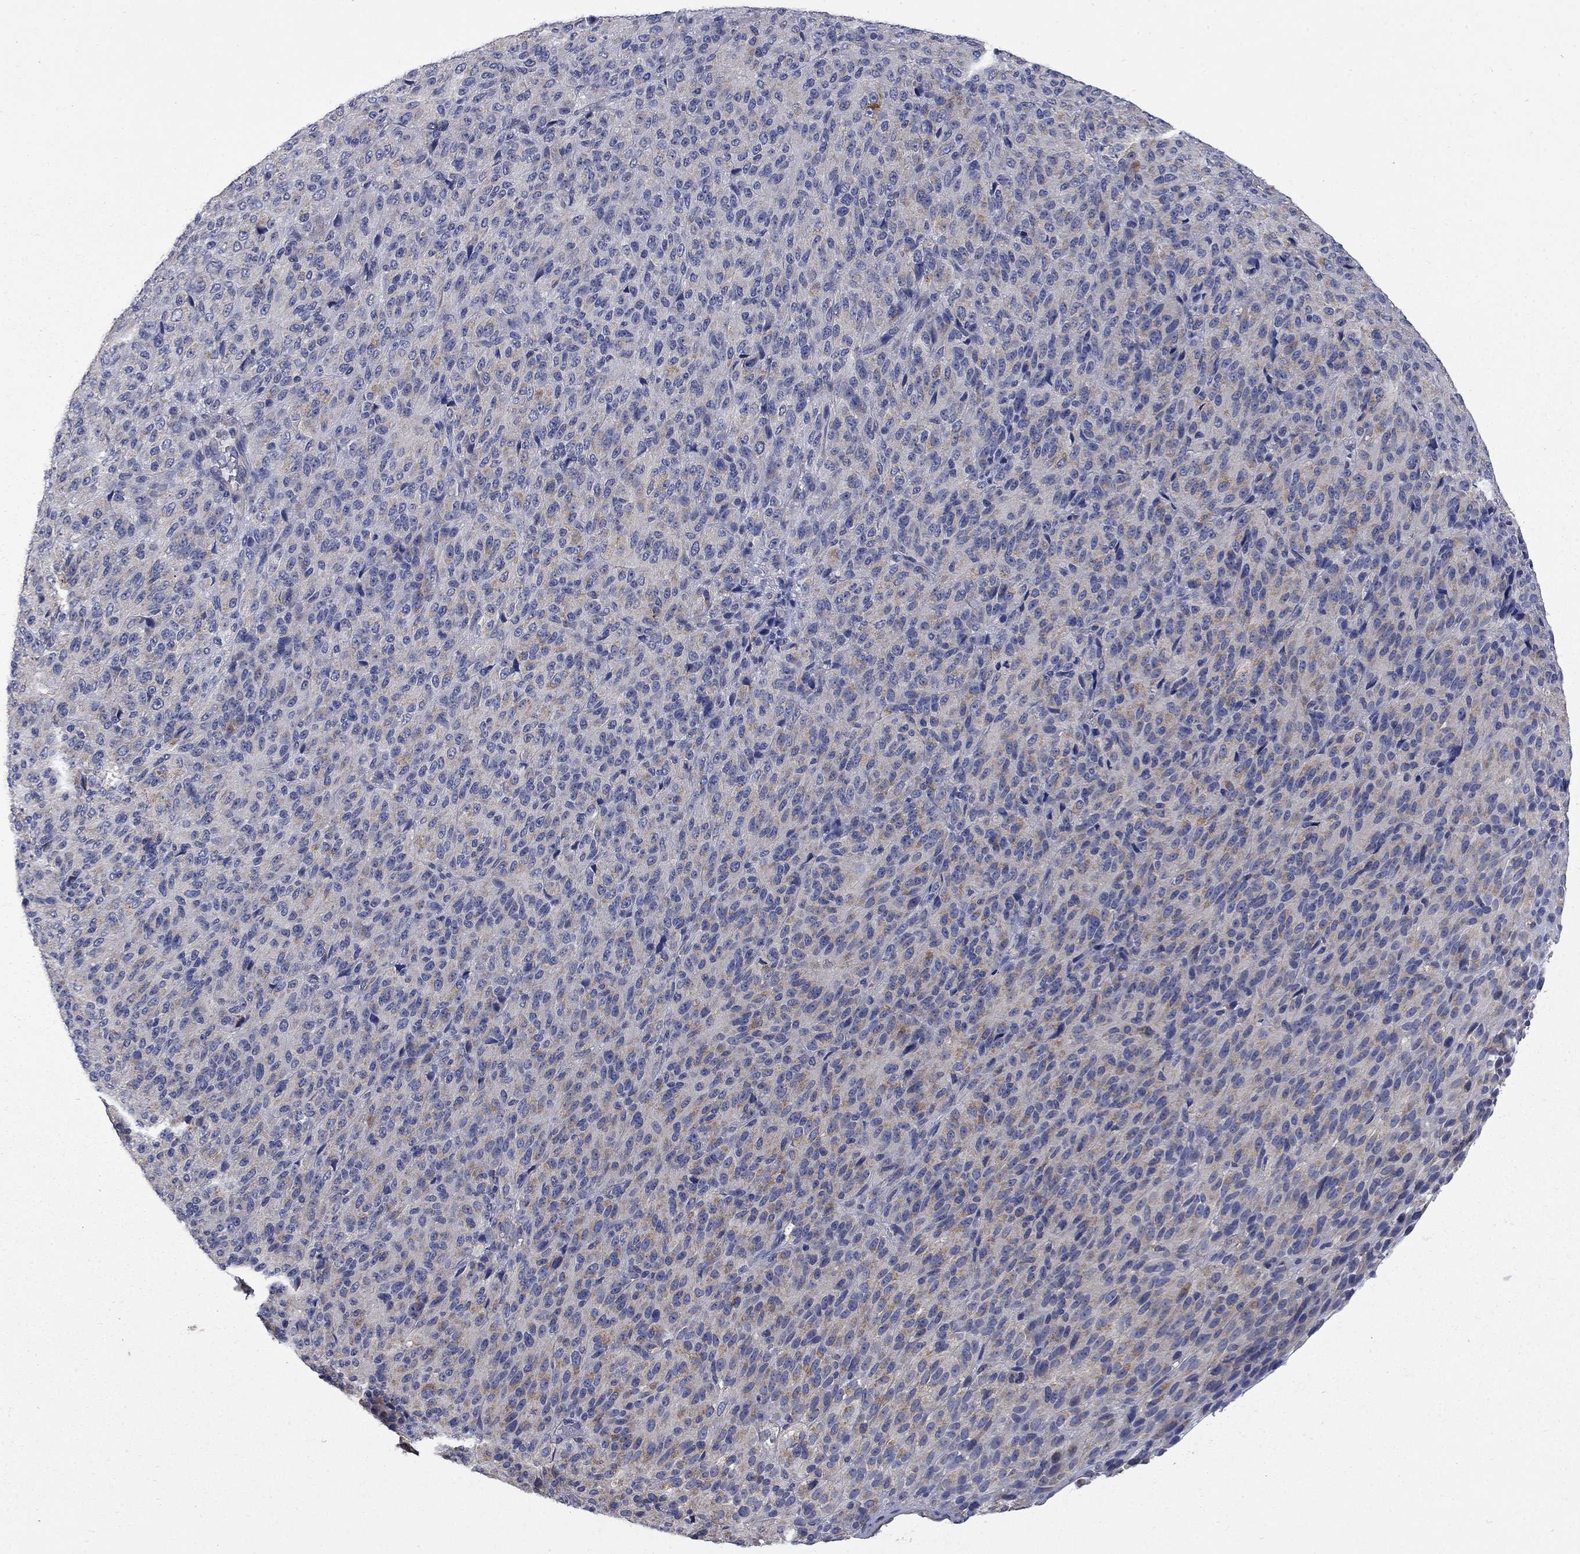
{"staining": {"intensity": "weak", "quantity": "25%-75%", "location": "cytoplasmic/membranous"}, "tissue": "melanoma", "cell_type": "Tumor cells", "image_type": "cancer", "snomed": [{"axis": "morphology", "description": "Malignant melanoma, Metastatic site"}, {"axis": "topography", "description": "Brain"}], "caption": "This photomicrograph demonstrates malignant melanoma (metastatic site) stained with immunohistochemistry (IHC) to label a protein in brown. The cytoplasmic/membranous of tumor cells show weak positivity for the protein. Nuclei are counter-stained blue.", "gene": "HSPA12A", "patient": {"sex": "female", "age": 56}}